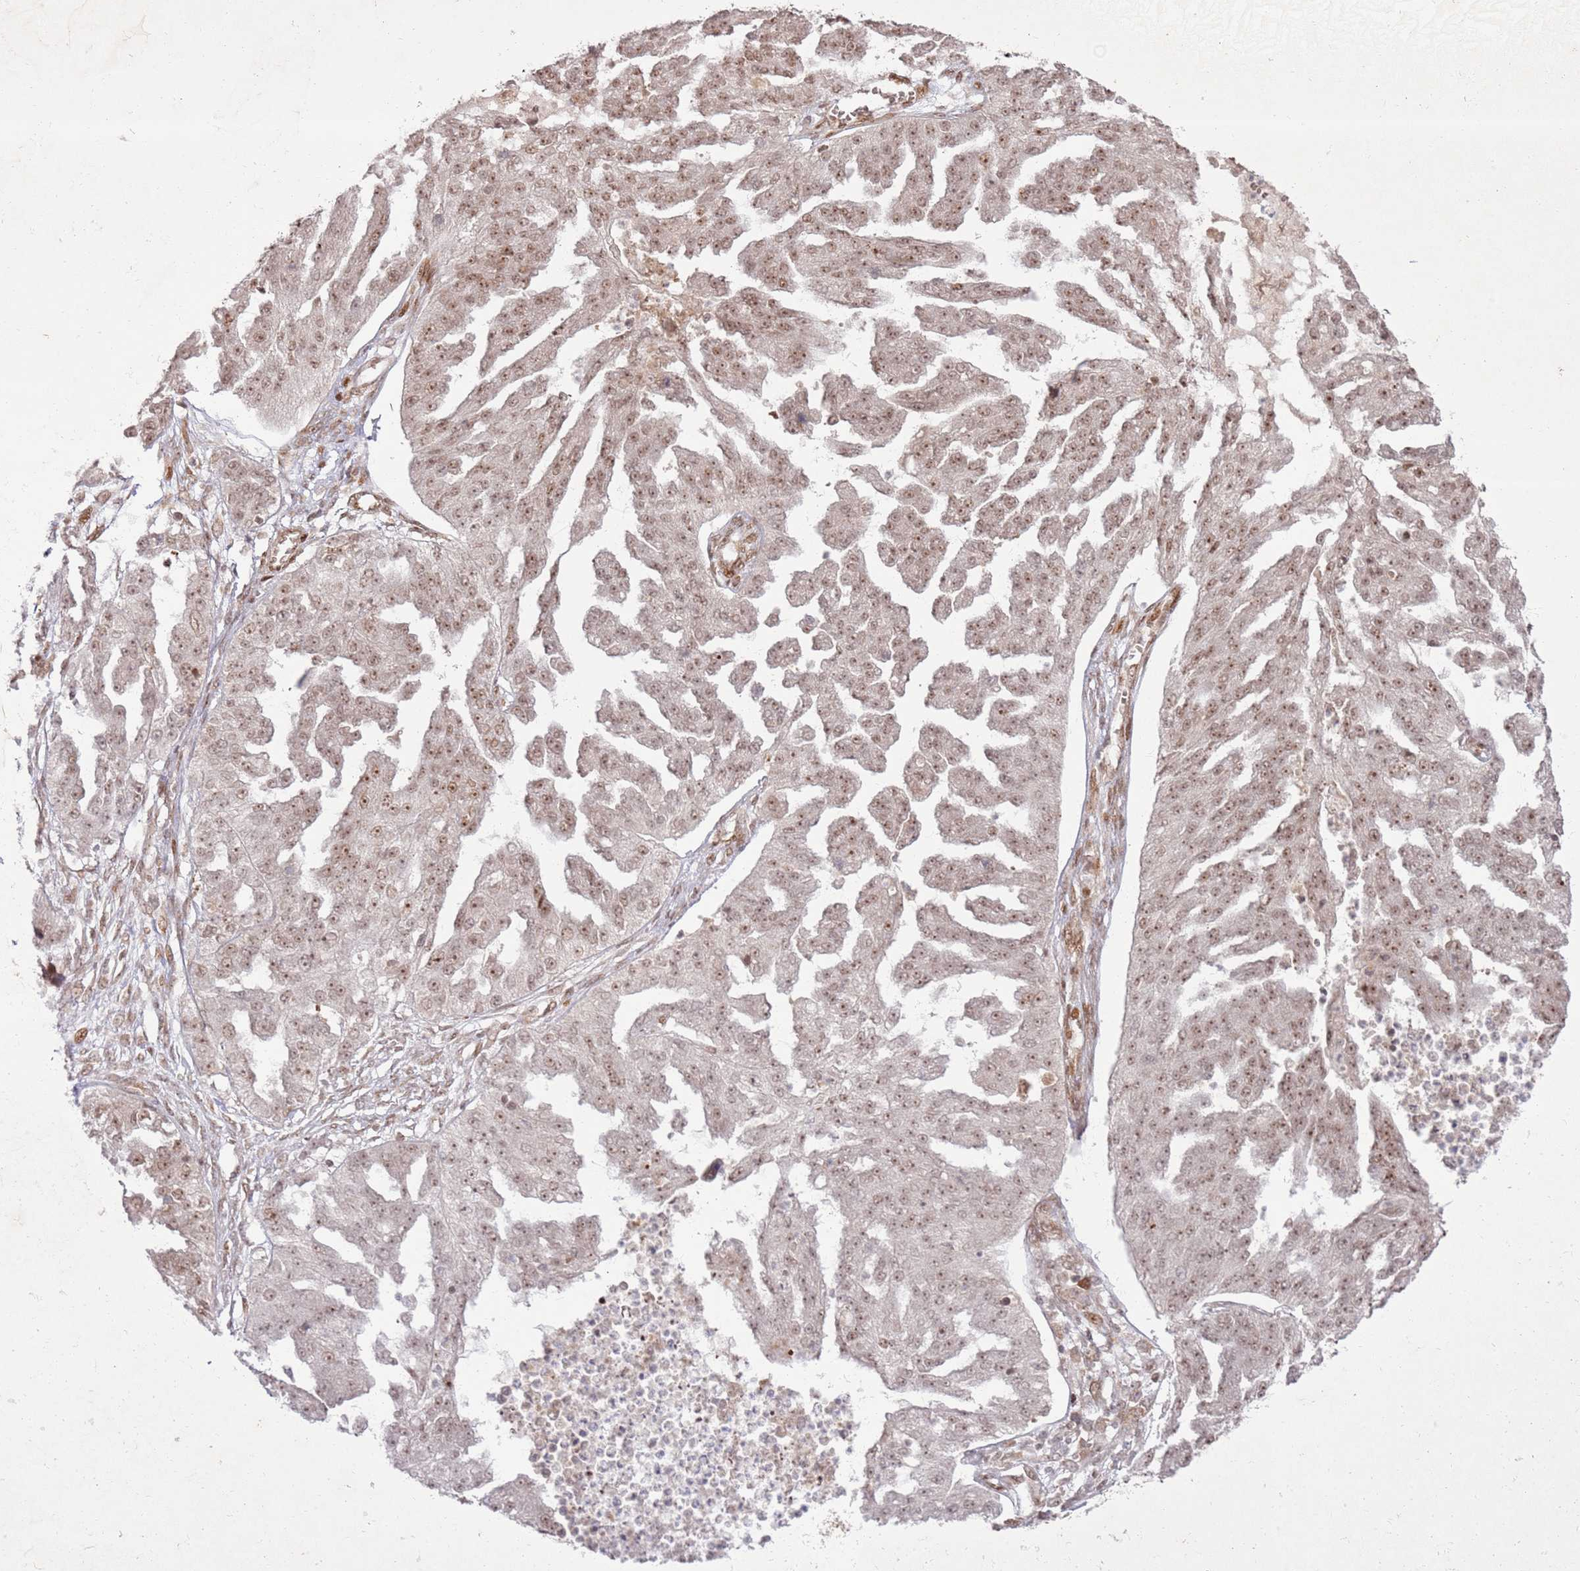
{"staining": {"intensity": "moderate", "quantity": ">75%", "location": "nuclear"}, "tissue": "ovarian cancer", "cell_type": "Tumor cells", "image_type": "cancer", "snomed": [{"axis": "morphology", "description": "Cystadenocarcinoma, serous, NOS"}, {"axis": "topography", "description": "Ovary"}], "caption": "This is an image of immunohistochemistry staining of ovarian serous cystadenocarcinoma, which shows moderate expression in the nuclear of tumor cells.", "gene": "KLHL36", "patient": {"sex": "female", "age": 58}}